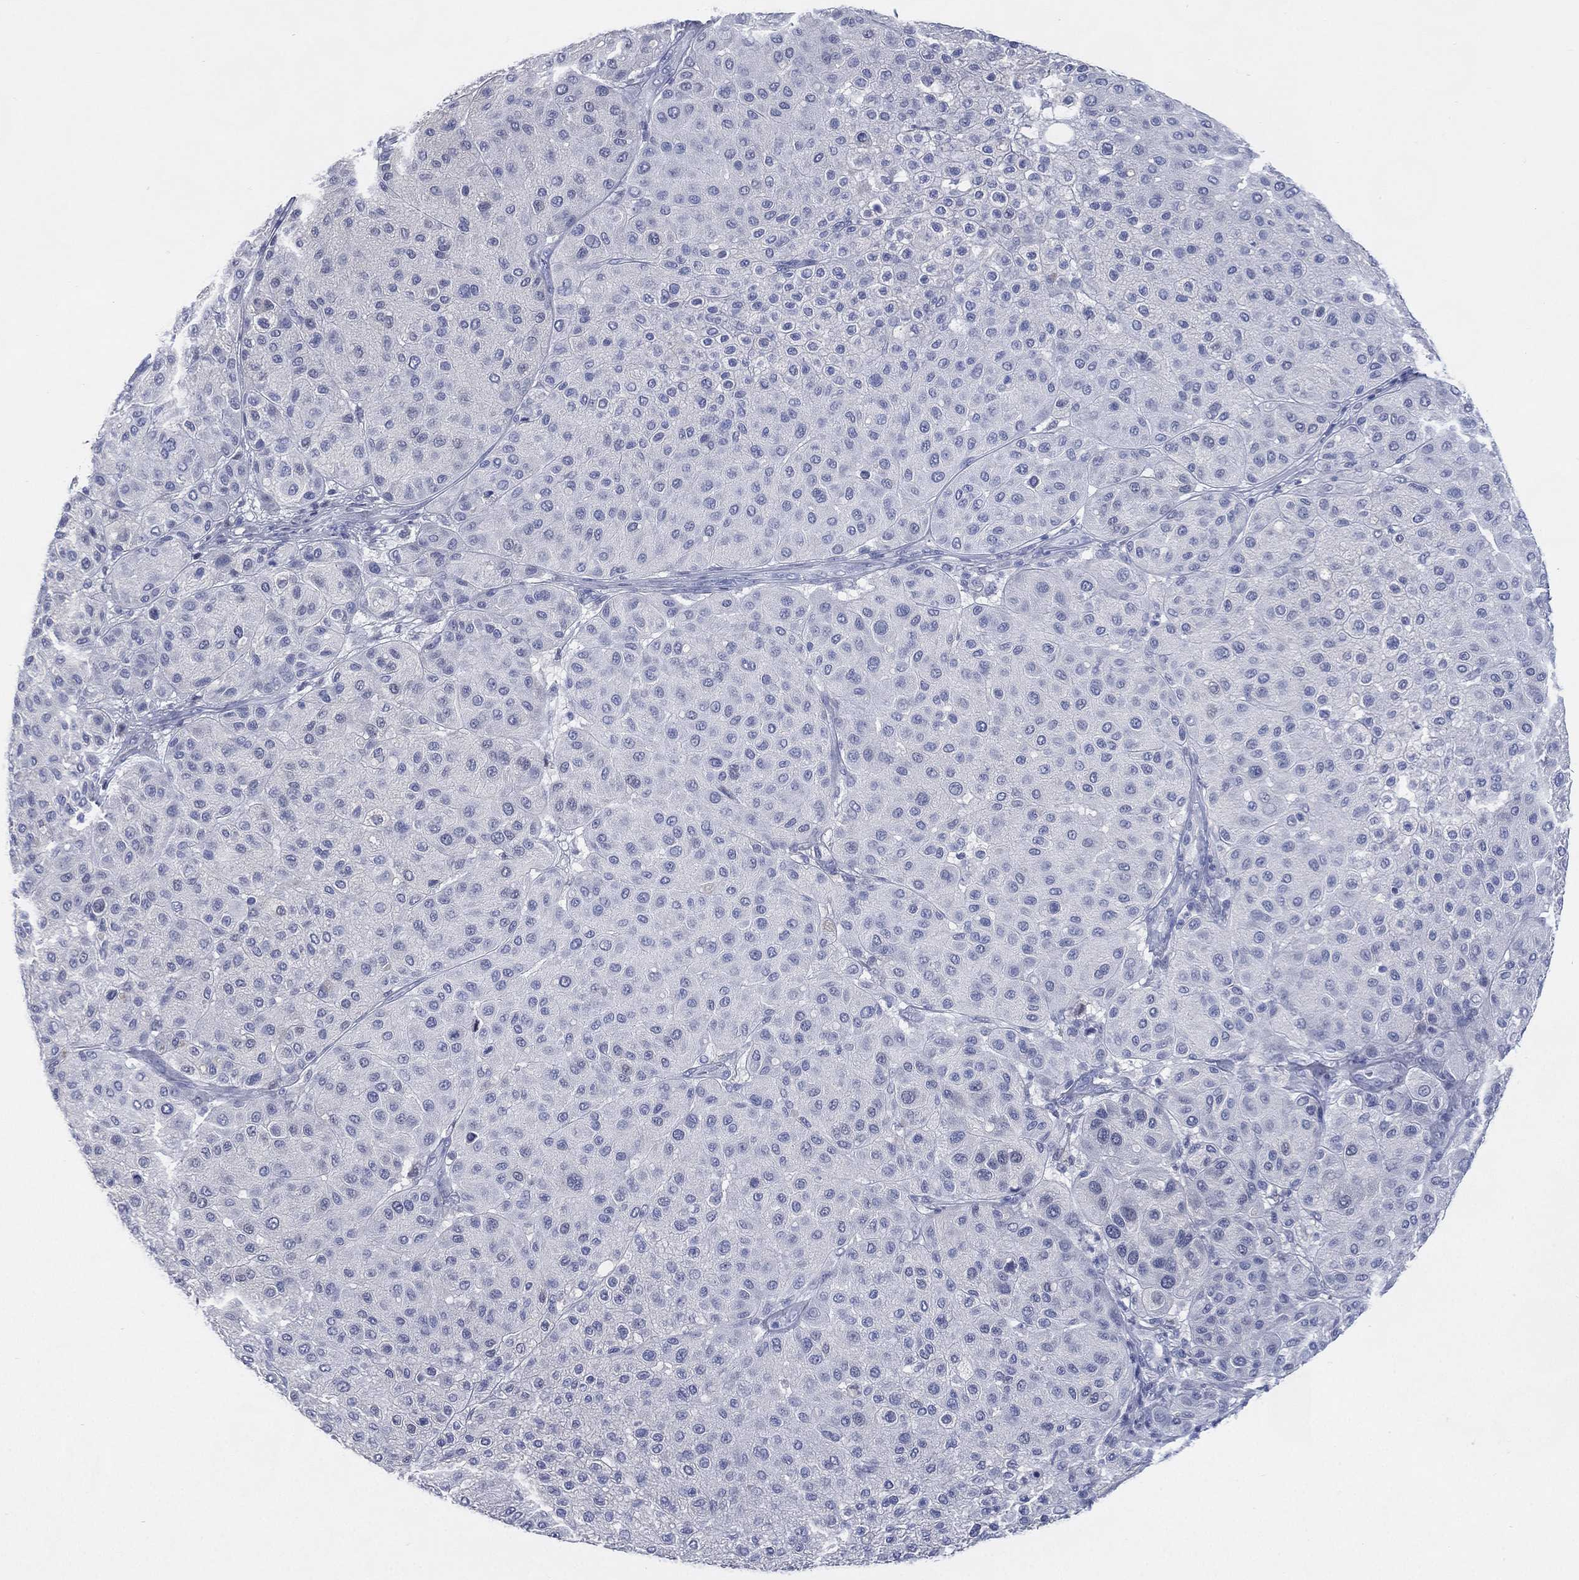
{"staining": {"intensity": "negative", "quantity": "none", "location": "none"}, "tissue": "melanoma", "cell_type": "Tumor cells", "image_type": "cancer", "snomed": [{"axis": "morphology", "description": "Malignant melanoma, Metastatic site"}, {"axis": "topography", "description": "Smooth muscle"}], "caption": "This is an IHC image of melanoma. There is no staining in tumor cells.", "gene": "TMEM247", "patient": {"sex": "male", "age": 41}}